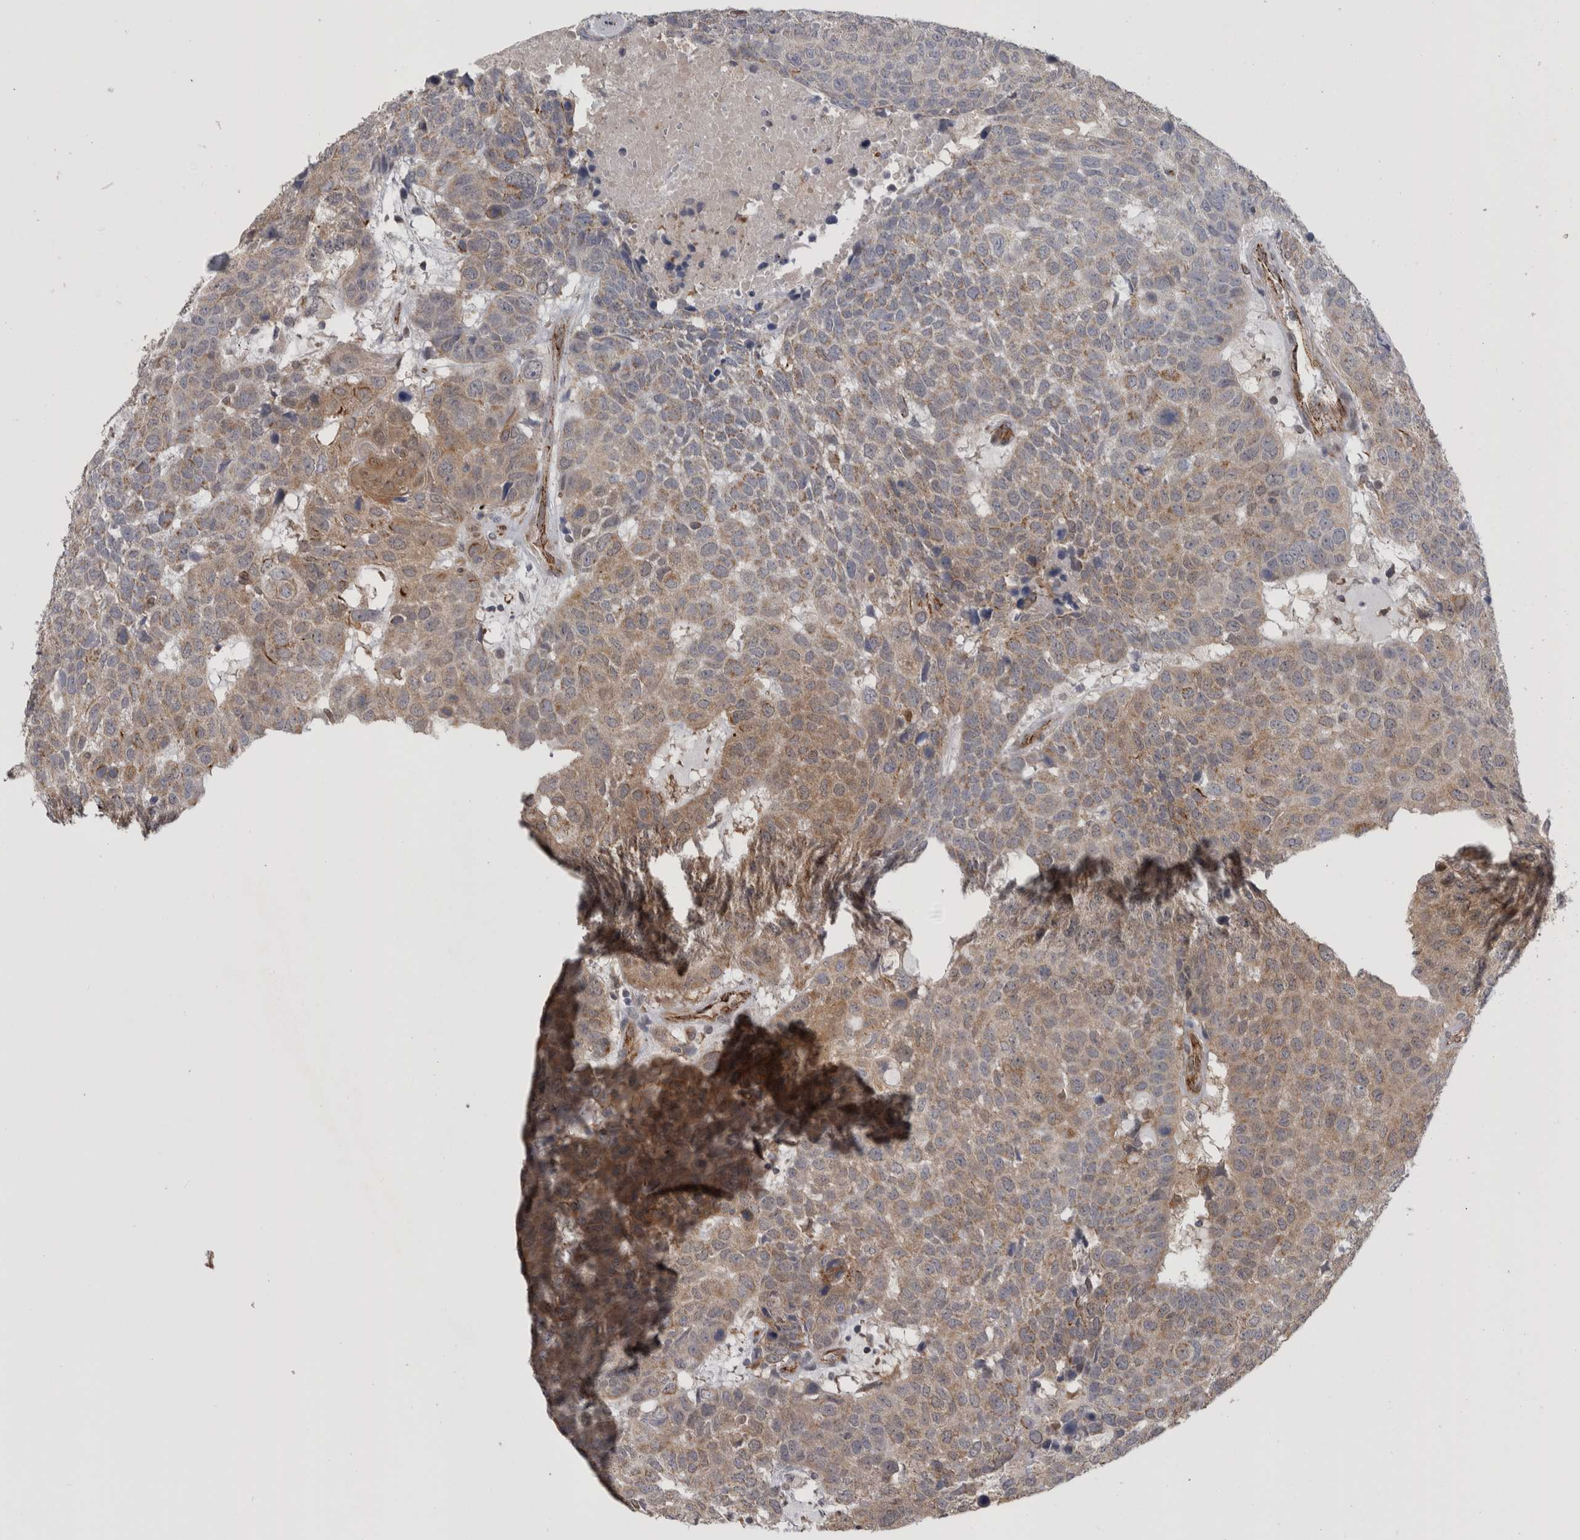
{"staining": {"intensity": "weak", "quantity": ">75%", "location": "cytoplasmic/membranous"}, "tissue": "head and neck cancer", "cell_type": "Tumor cells", "image_type": "cancer", "snomed": [{"axis": "morphology", "description": "Squamous cell carcinoma, NOS"}, {"axis": "topography", "description": "Head-Neck"}], "caption": "Head and neck cancer (squamous cell carcinoma) stained for a protein demonstrates weak cytoplasmic/membranous positivity in tumor cells. The staining was performed using DAB (3,3'-diaminobenzidine) to visualize the protein expression in brown, while the nuclei were stained in blue with hematoxylin (Magnification: 20x).", "gene": "ACOT7", "patient": {"sex": "male", "age": 66}}